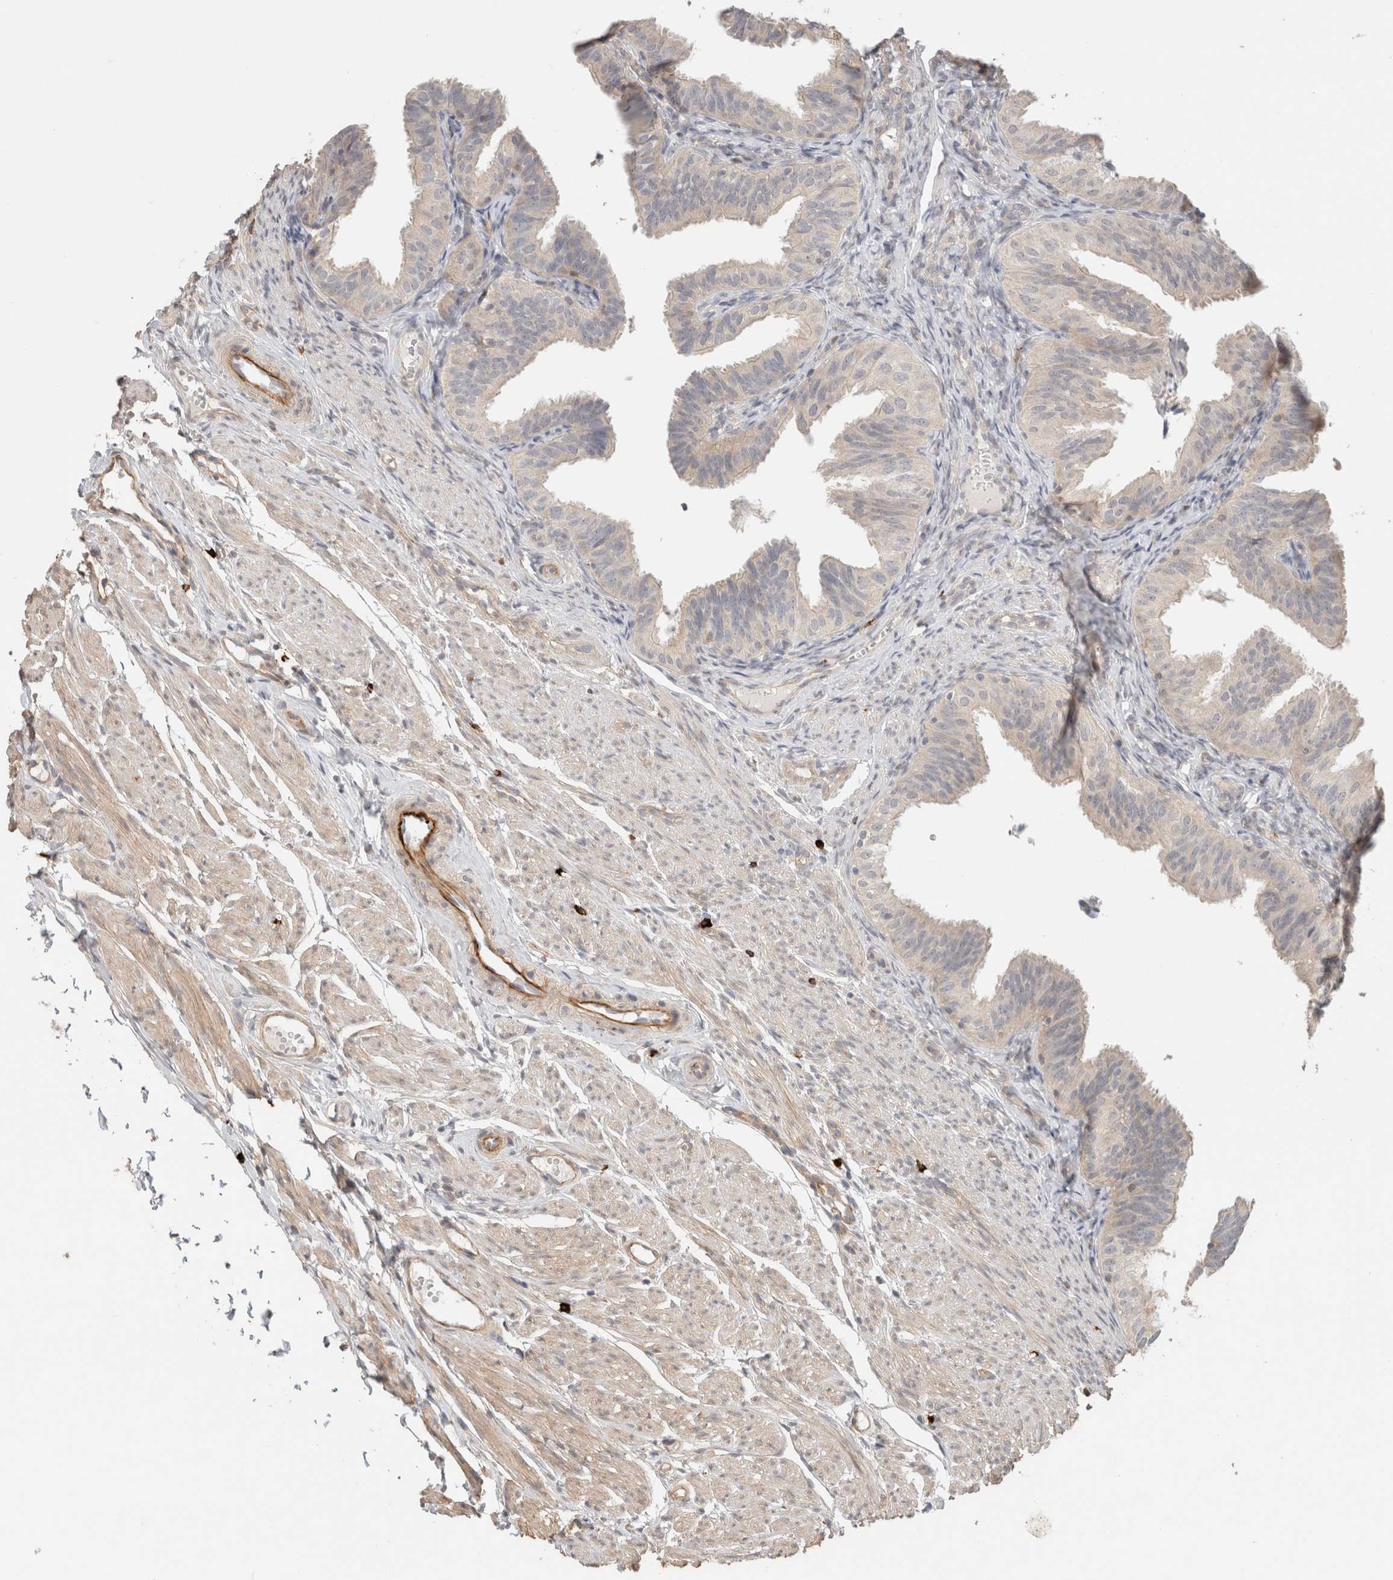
{"staining": {"intensity": "negative", "quantity": "none", "location": "none"}, "tissue": "fallopian tube", "cell_type": "Glandular cells", "image_type": "normal", "snomed": [{"axis": "morphology", "description": "Normal tissue, NOS"}, {"axis": "topography", "description": "Fallopian tube"}], "caption": "IHC micrograph of normal fallopian tube stained for a protein (brown), which displays no staining in glandular cells. (Immunohistochemistry (ihc), brightfield microscopy, high magnification).", "gene": "HSPG2", "patient": {"sex": "female", "age": 35}}